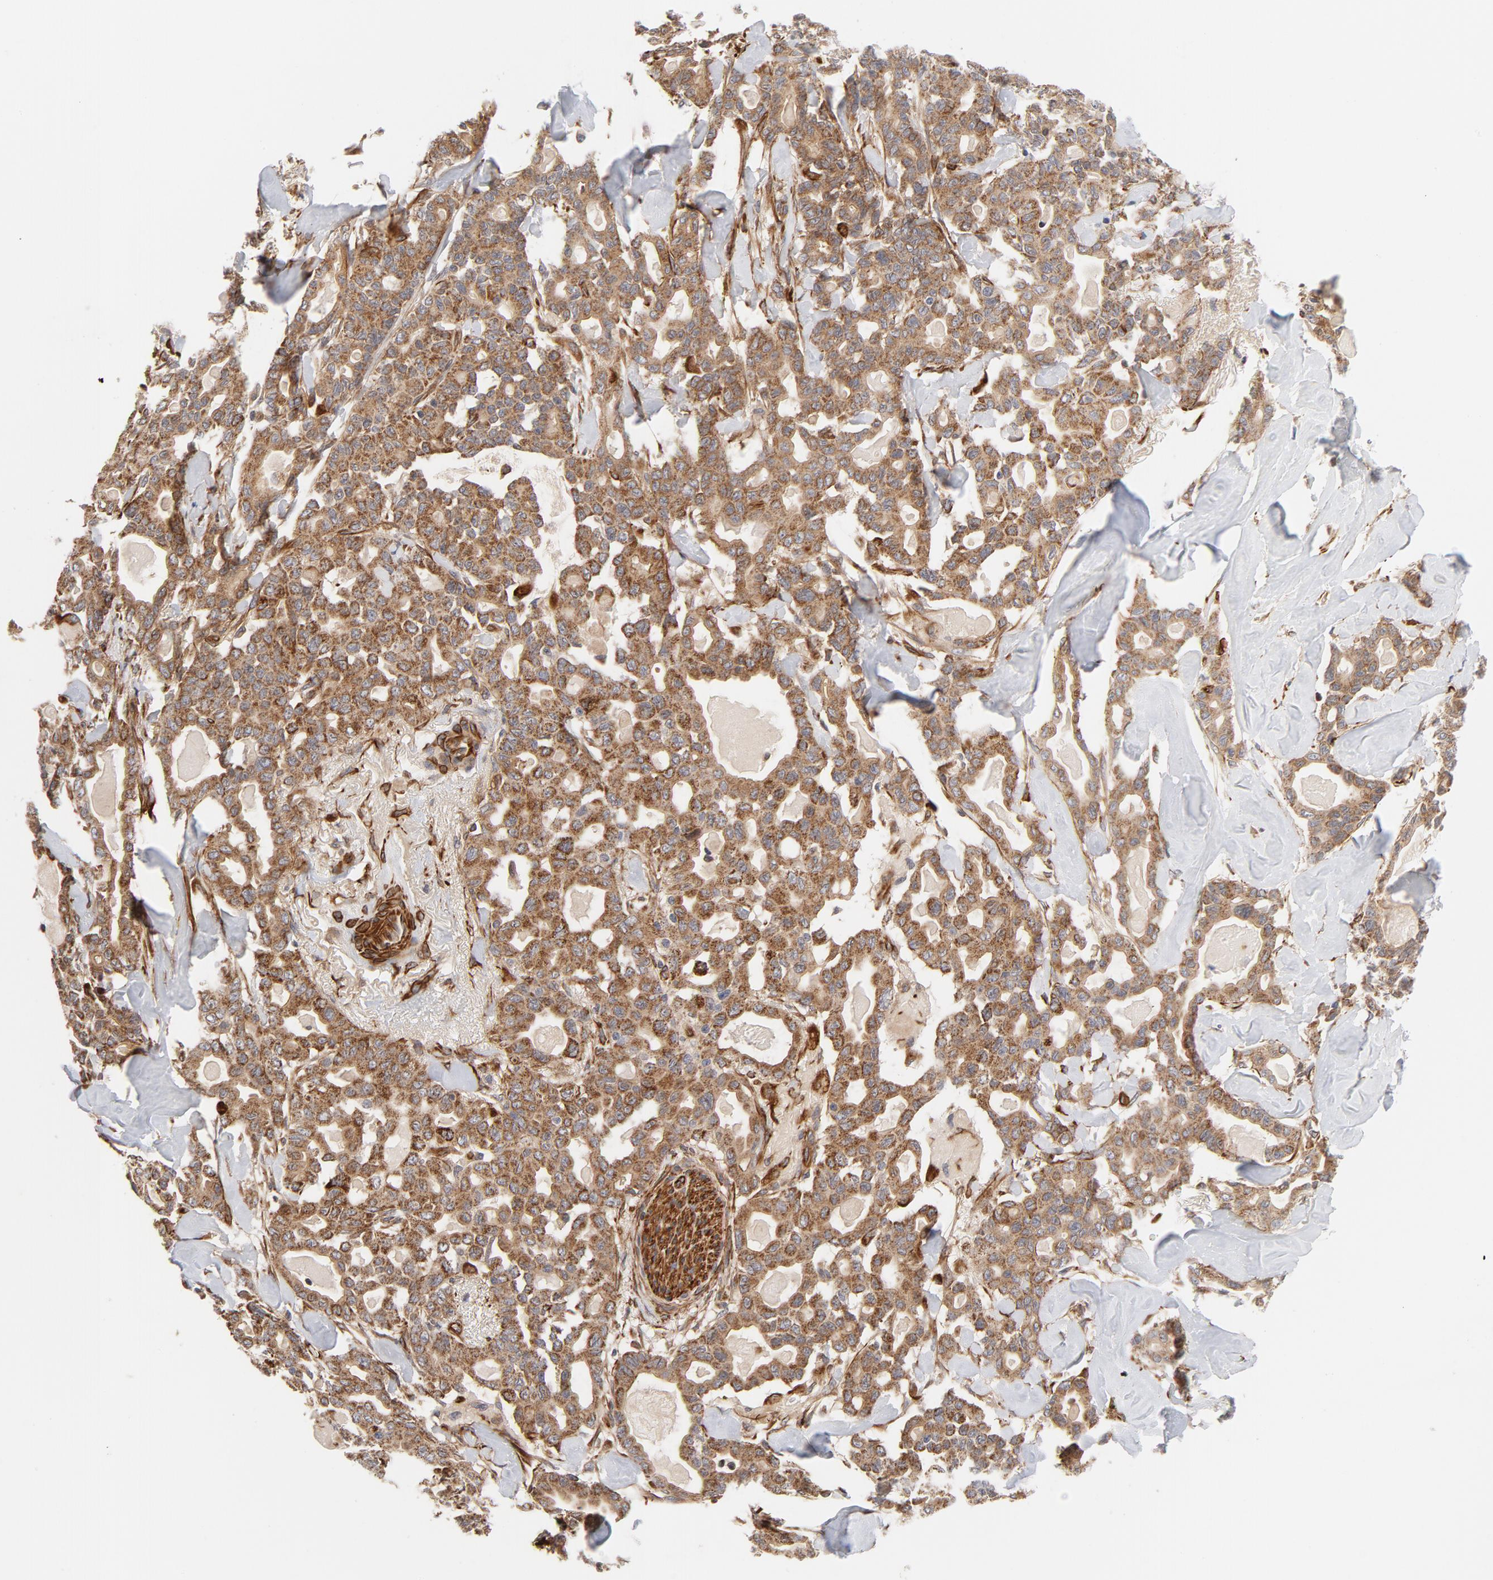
{"staining": {"intensity": "moderate", "quantity": ">75%", "location": "cytoplasmic/membranous"}, "tissue": "pancreatic cancer", "cell_type": "Tumor cells", "image_type": "cancer", "snomed": [{"axis": "morphology", "description": "Adenocarcinoma, NOS"}, {"axis": "topography", "description": "Pancreas"}], "caption": "A brown stain highlights moderate cytoplasmic/membranous expression of a protein in adenocarcinoma (pancreatic) tumor cells. The staining was performed using DAB to visualize the protein expression in brown, while the nuclei were stained in blue with hematoxylin (Magnification: 20x).", "gene": "DNAAF2", "patient": {"sex": "male", "age": 63}}